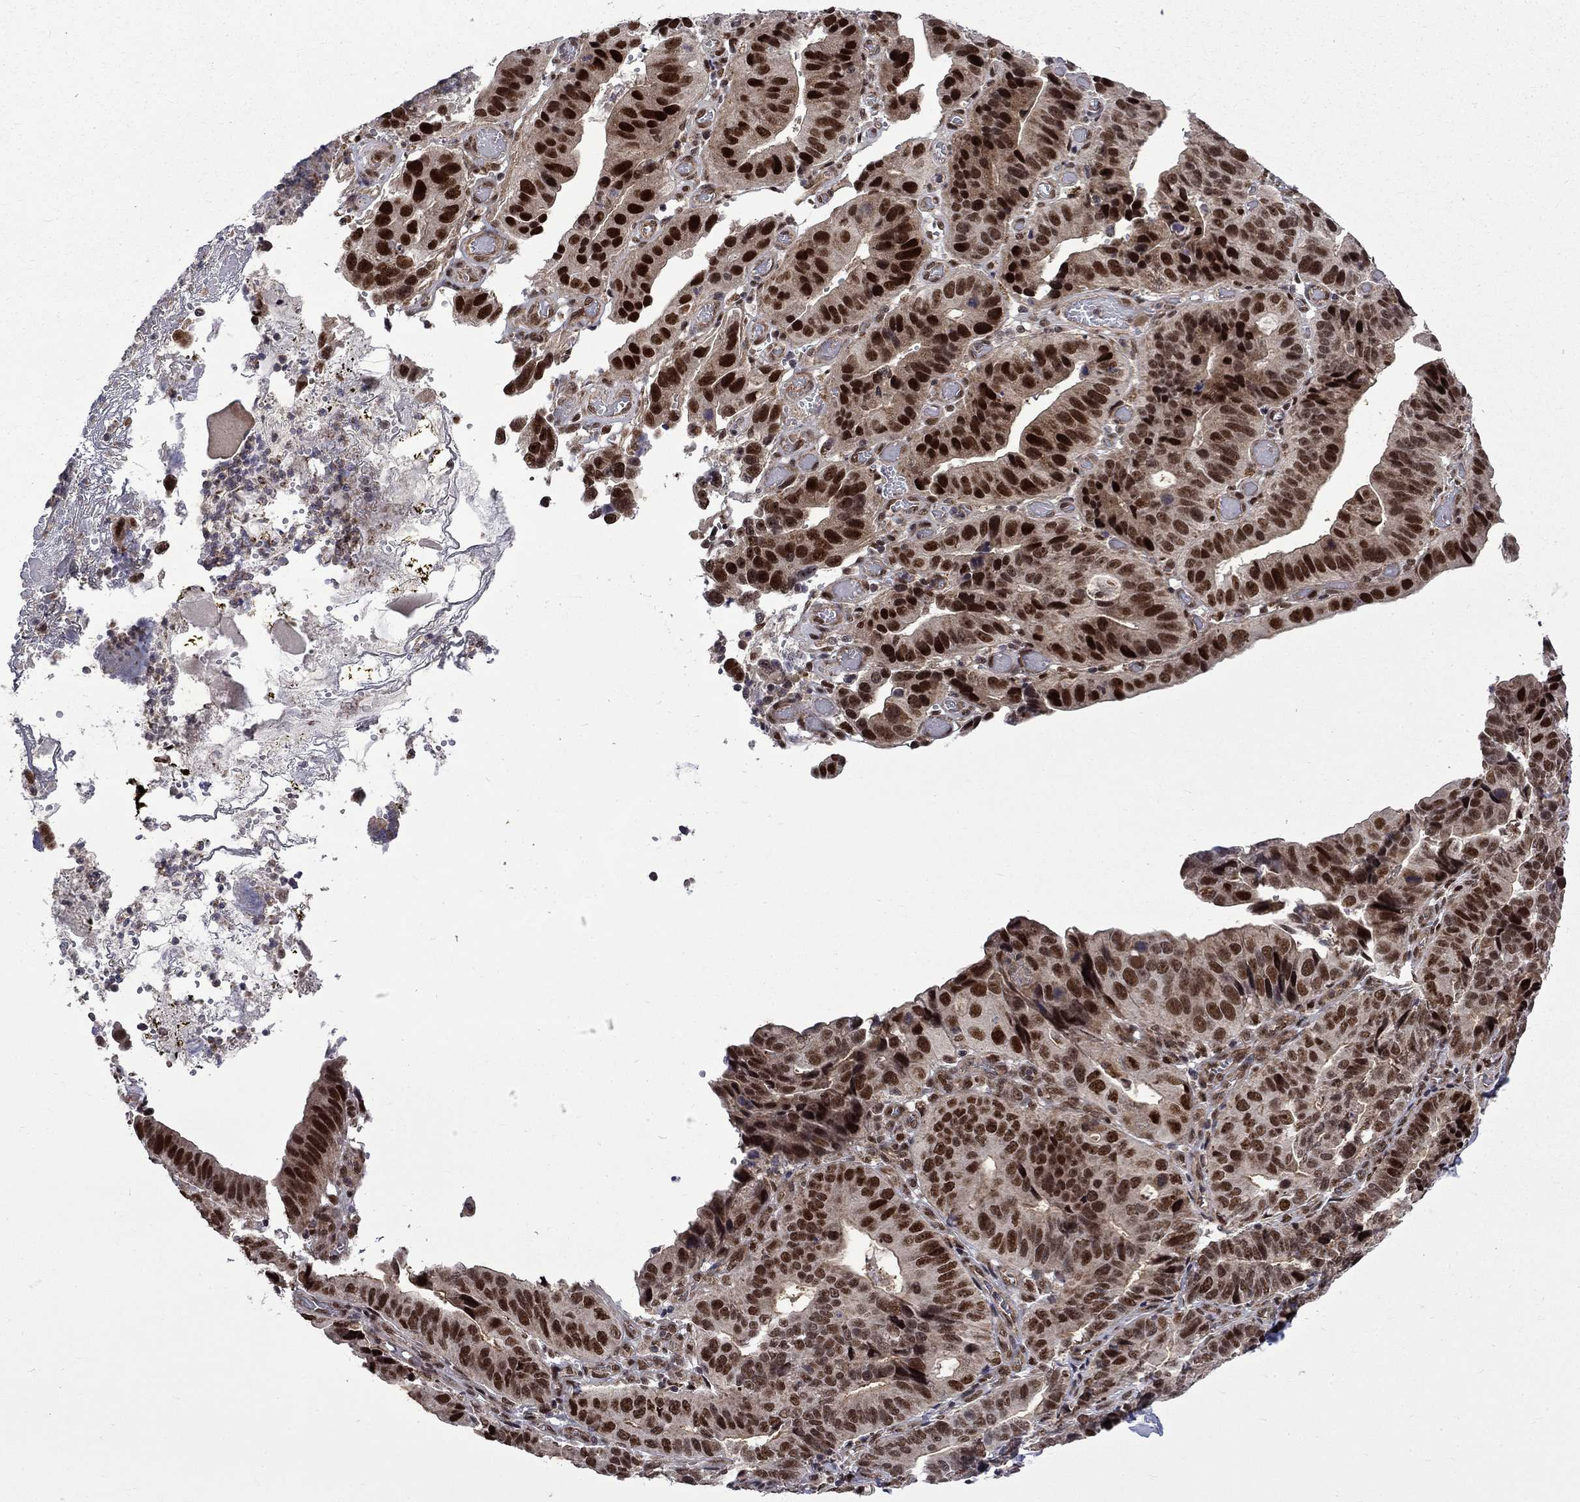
{"staining": {"intensity": "strong", "quantity": ">75%", "location": "nuclear"}, "tissue": "stomach cancer", "cell_type": "Tumor cells", "image_type": "cancer", "snomed": [{"axis": "morphology", "description": "Adenocarcinoma, NOS"}, {"axis": "topography", "description": "Stomach"}], "caption": "High-power microscopy captured an immunohistochemistry (IHC) image of stomach cancer, revealing strong nuclear staining in approximately >75% of tumor cells.", "gene": "KPNA3", "patient": {"sex": "male", "age": 84}}